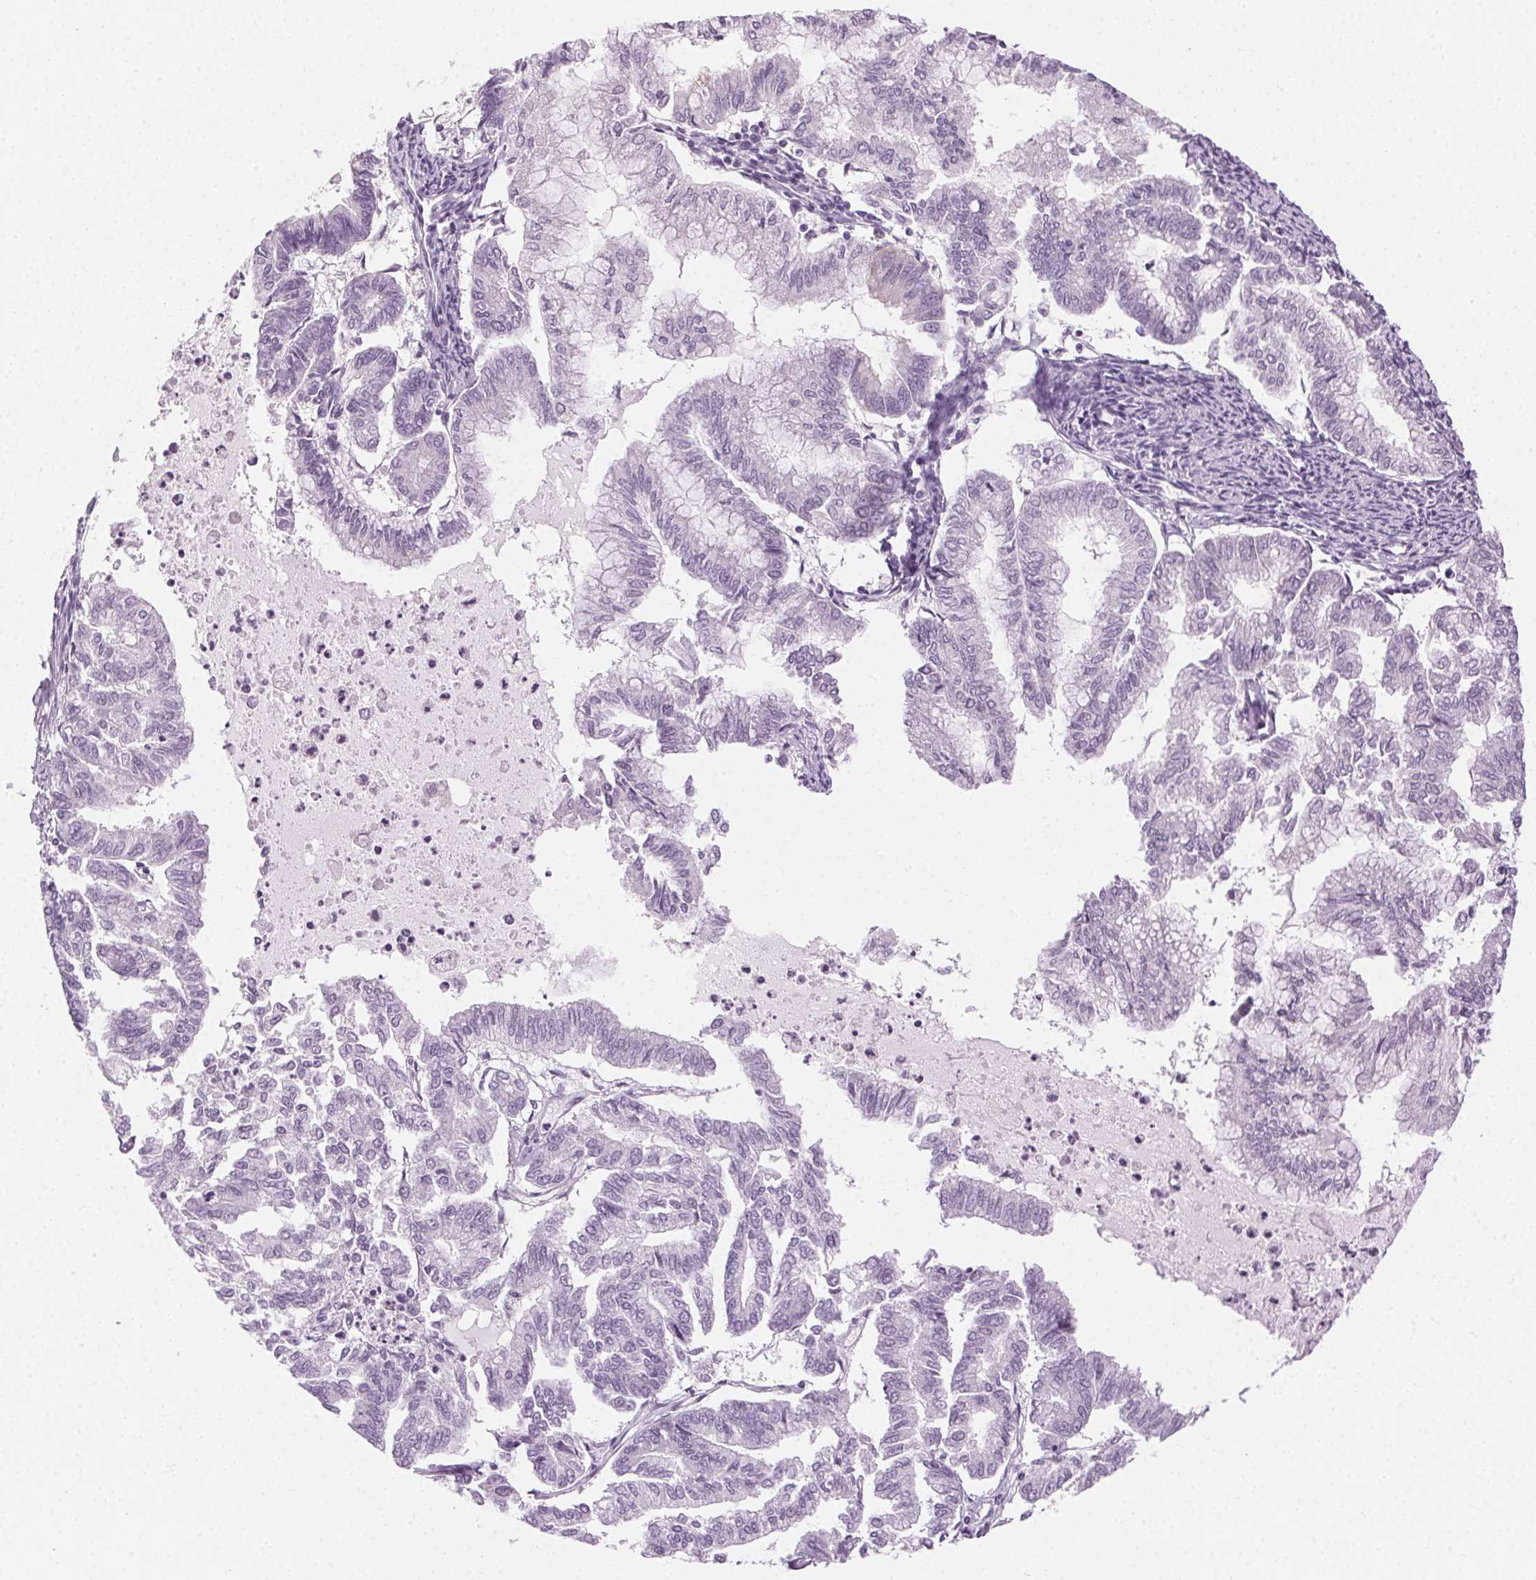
{"staining": {"intensity": "negative", "quantity": "none", "location": "none"}, "tissue": "endometrial cancer", "cell_type": "Tumor cells", "image_type": "cancer", "snomed": [{"axis": "morphology", "description": "Adenocarcinoma, NOS"}, {"axis": "topography", "description": "Endometrium"}], "caption": "An IHC photomicrograph of adenocarcinoma (endometrial) is shown. There is no staining in tumor cells of adenocarcinoma (endometrial).", "gene": "AIF1L", "patient": {"sex": "female", "age": 79}}